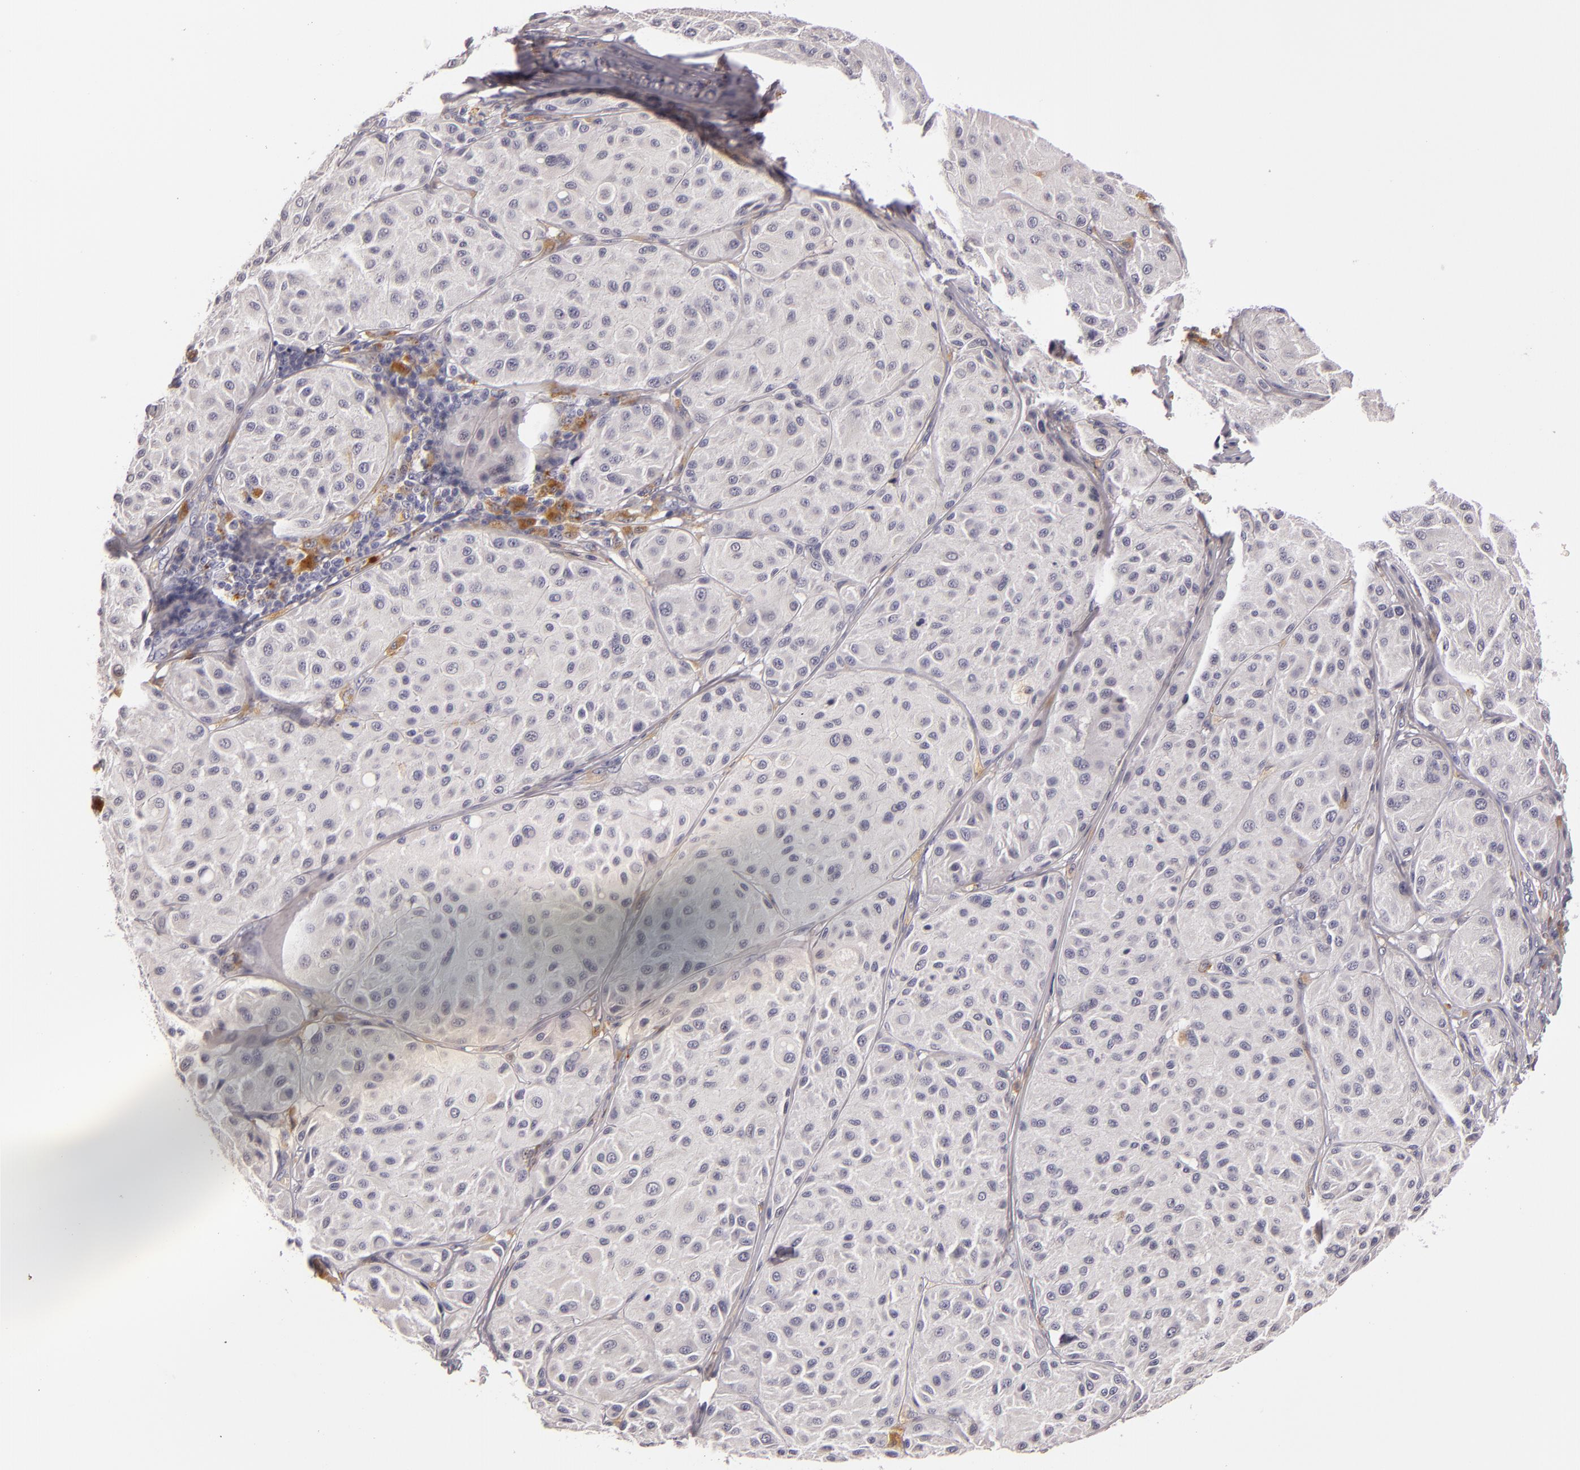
{"staining": {"intensity": "negative", "quantity": "none", "location": "none"}, "tissue": "melanoma", "cell_type": "Tumor cells", "image_type": "cancer", "snomed": [{"axis": "morphology", "description": "Malignant melanoma, NOS"}, {"axis": "topography", "description": "Skin"}], "caption": "Immunohistochemistry (IHC) photomicrograph of neoplastic tissue: malignant melanoma stained with DAB (3,3'-diaminobenzidine) exhibits no significant protein staining in tumor cells.", "gene": "TLR8", "patient": {"sex": "male", "age": 36}}